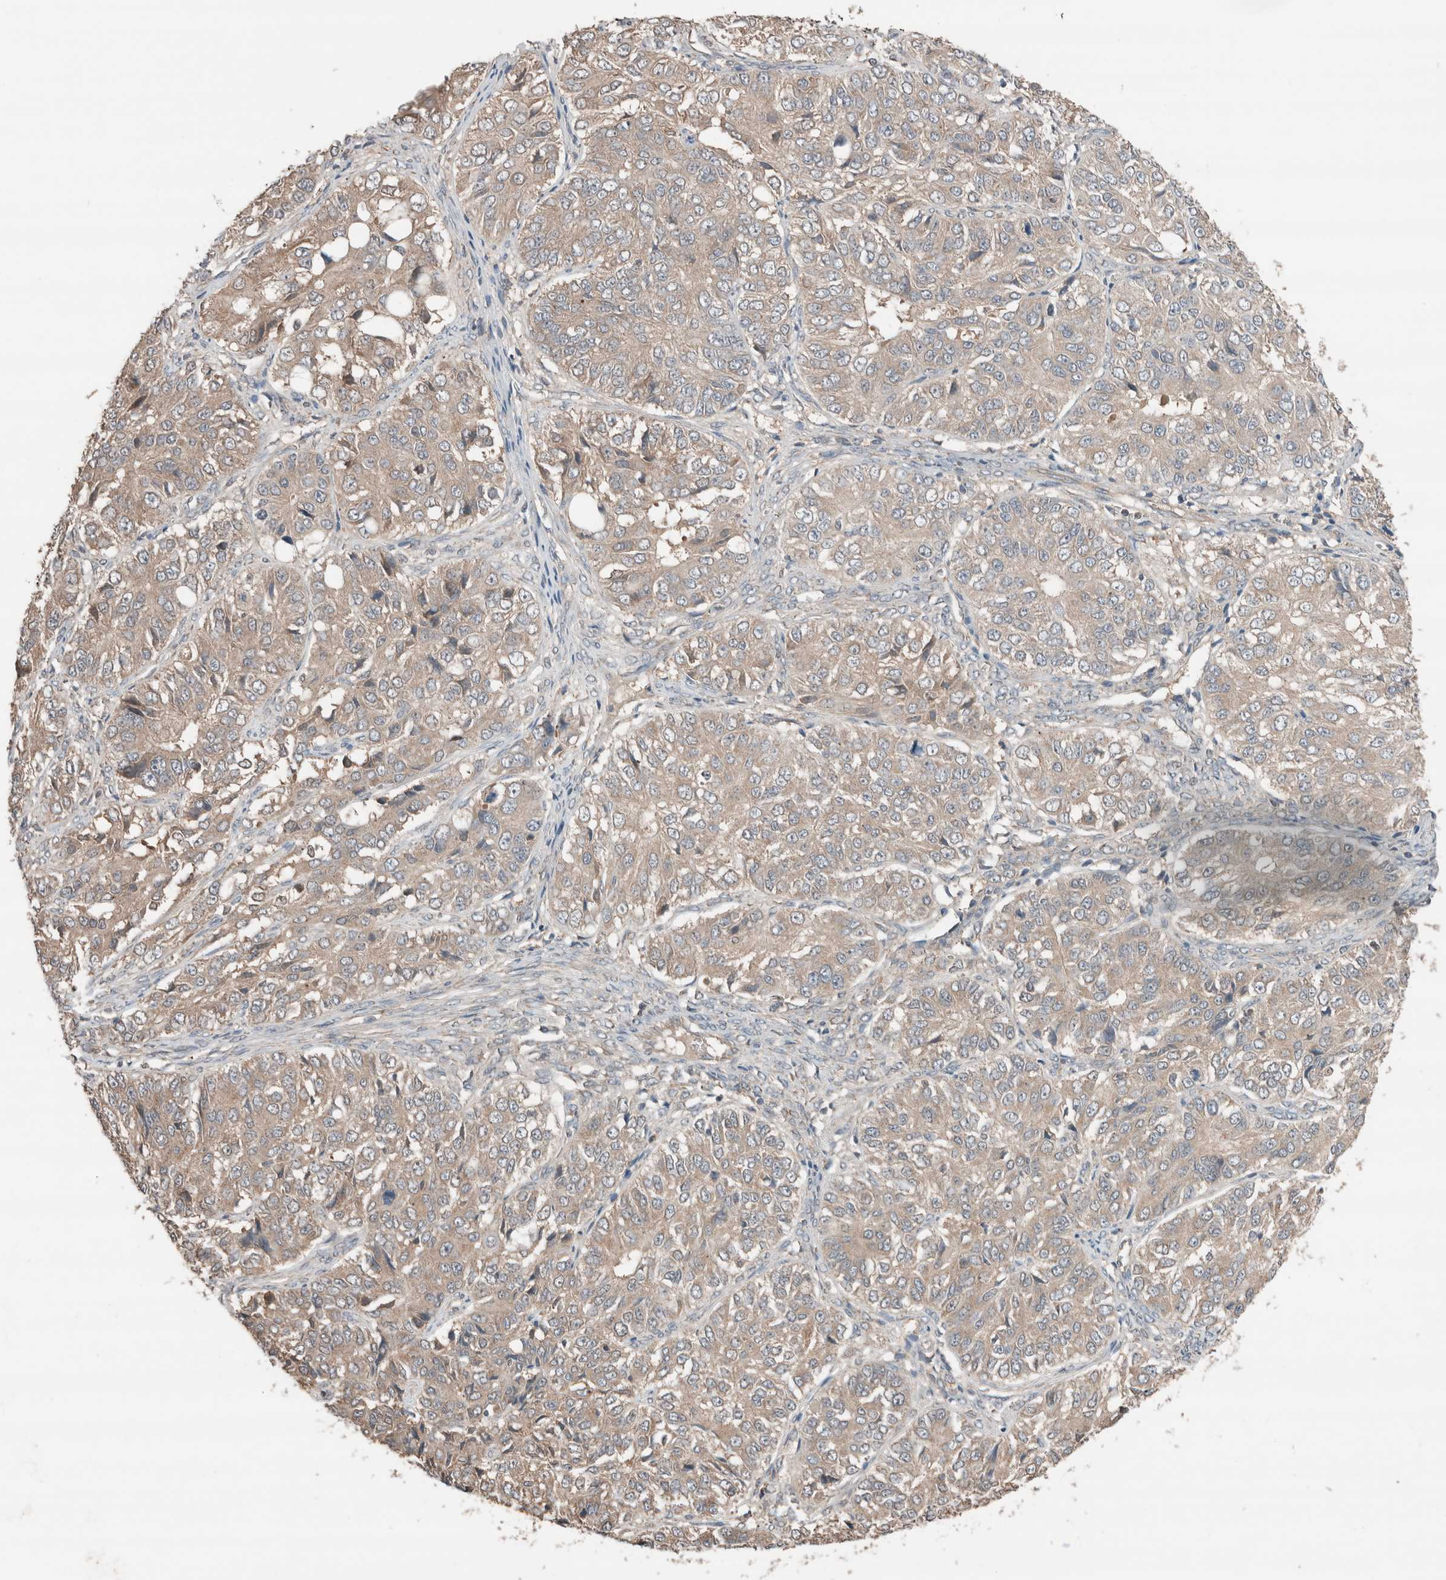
{"staining": {"intensity": "weak", "quantity": "<25%", "location": "cytoplasmic/membranous"}, "tissue": "ovarian cancer", "cell_type": "Tumor cells", "image_type": "cancer", "snomed": [{"axis": "morphology", "description": "Carcinoma, endometroid"}, {"axis": "topography", "description": "Ovary"}], "caption": "Ovarian cancer (endometroid carcinoma) stained for a protein using immunohistochemistry (IHC) exhibits no staining tumor cells.", "gene": "ERAP2", "patient": {"sex": "female", "age": 51}}